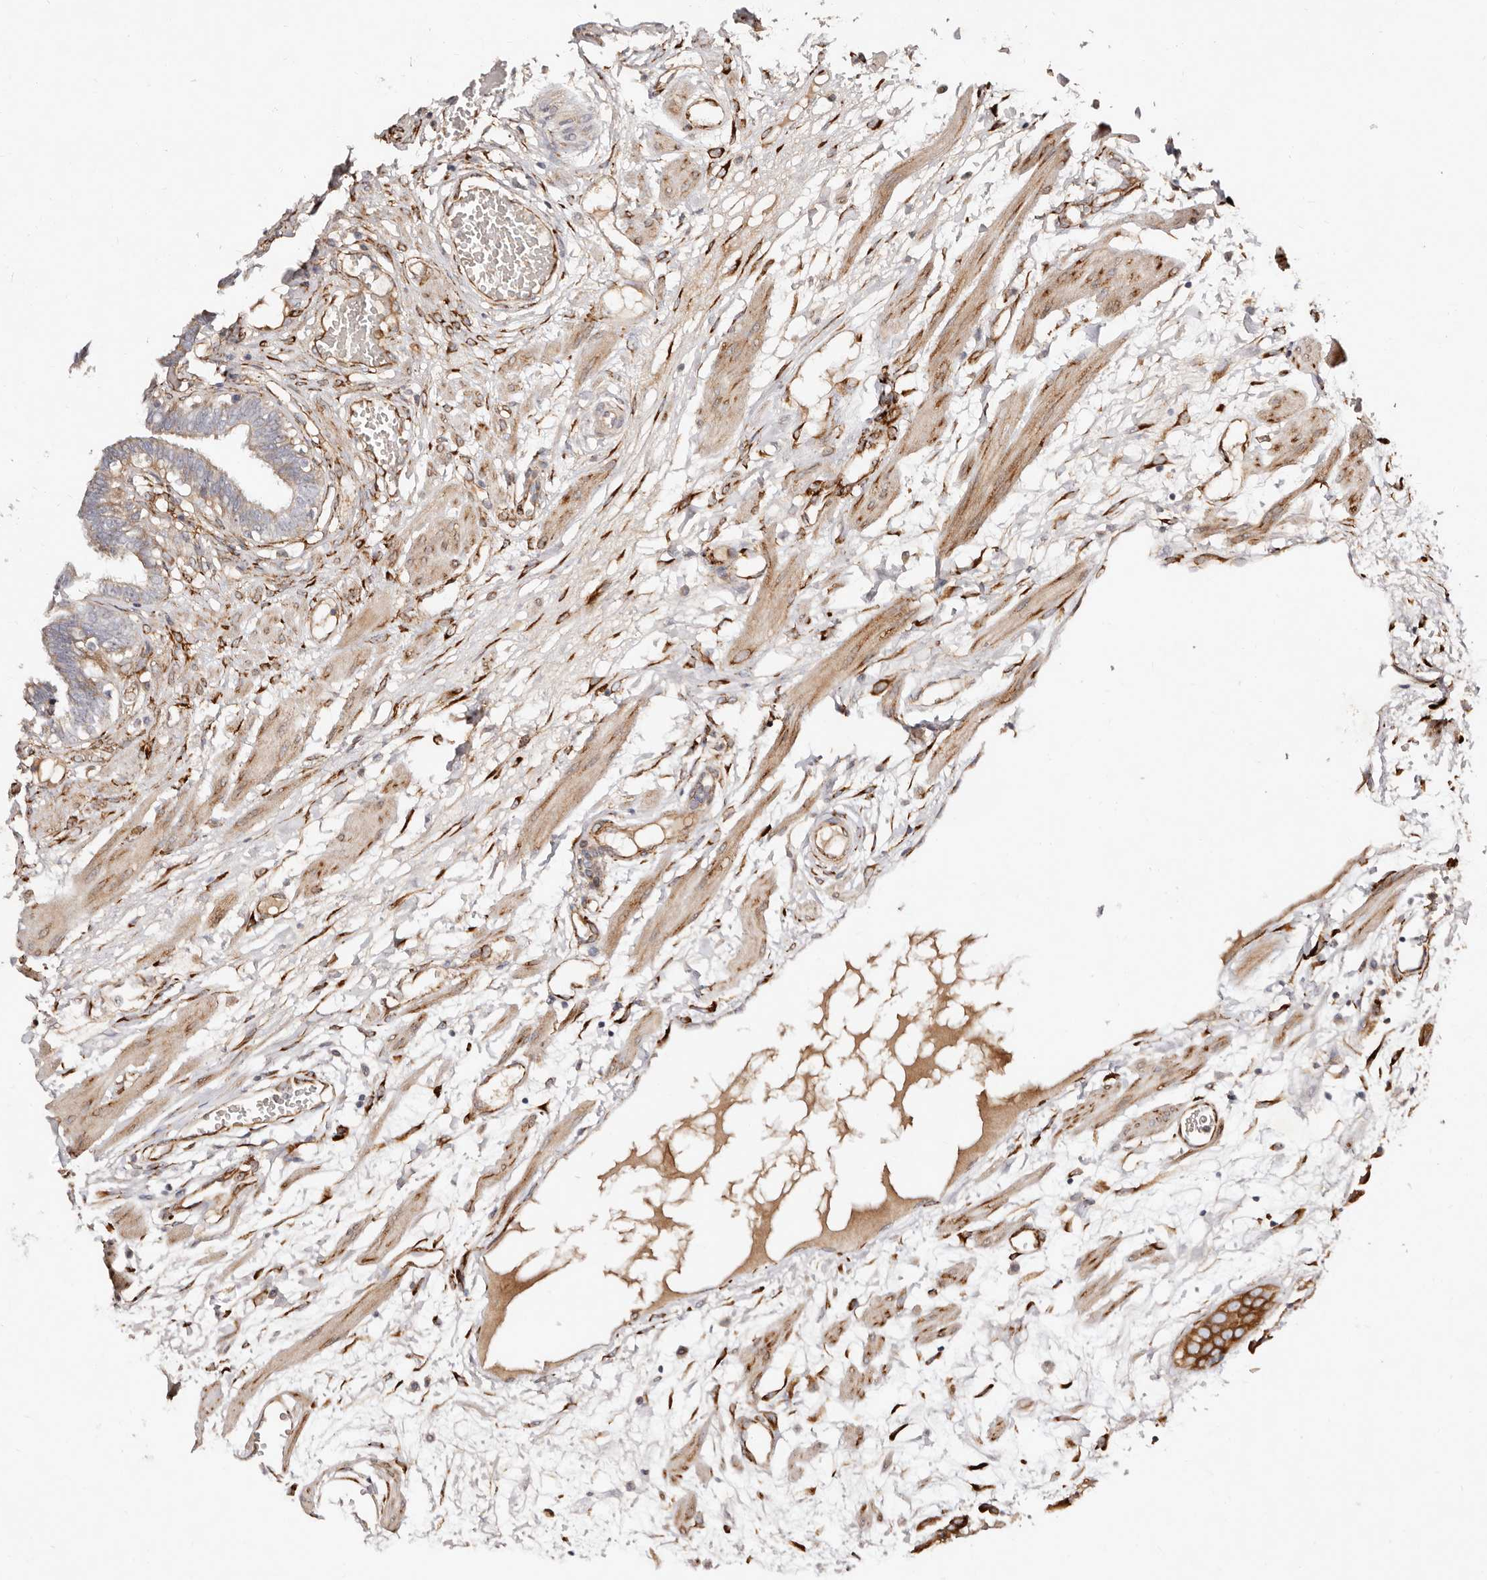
{"staining": {"intensity": "weak", "quantity": "25%-75%", "location": "cytoplasmic/membranous"}, "tissue": "fallopian tube", "cell_type": "Glandular cells", "image_type": "normal", "snomed": [{"axis": "morphology", "description": "Normal tissue, NOS"}, {"axis": "topography", "description": "Fallopian tube"}, {"axis": "topography", "description": "Placenta"}], "caption": "Immunohistochemistry (IHC) of unremarkable fallopian tube demonstrates low levels of weak cytoplasmic/membranous positivity in approximately 25%-75% of glandular cells. Nuclei are stained in blue.", "gene": "SERPINH1", "patient": {"sex": "female", "age": 32}}